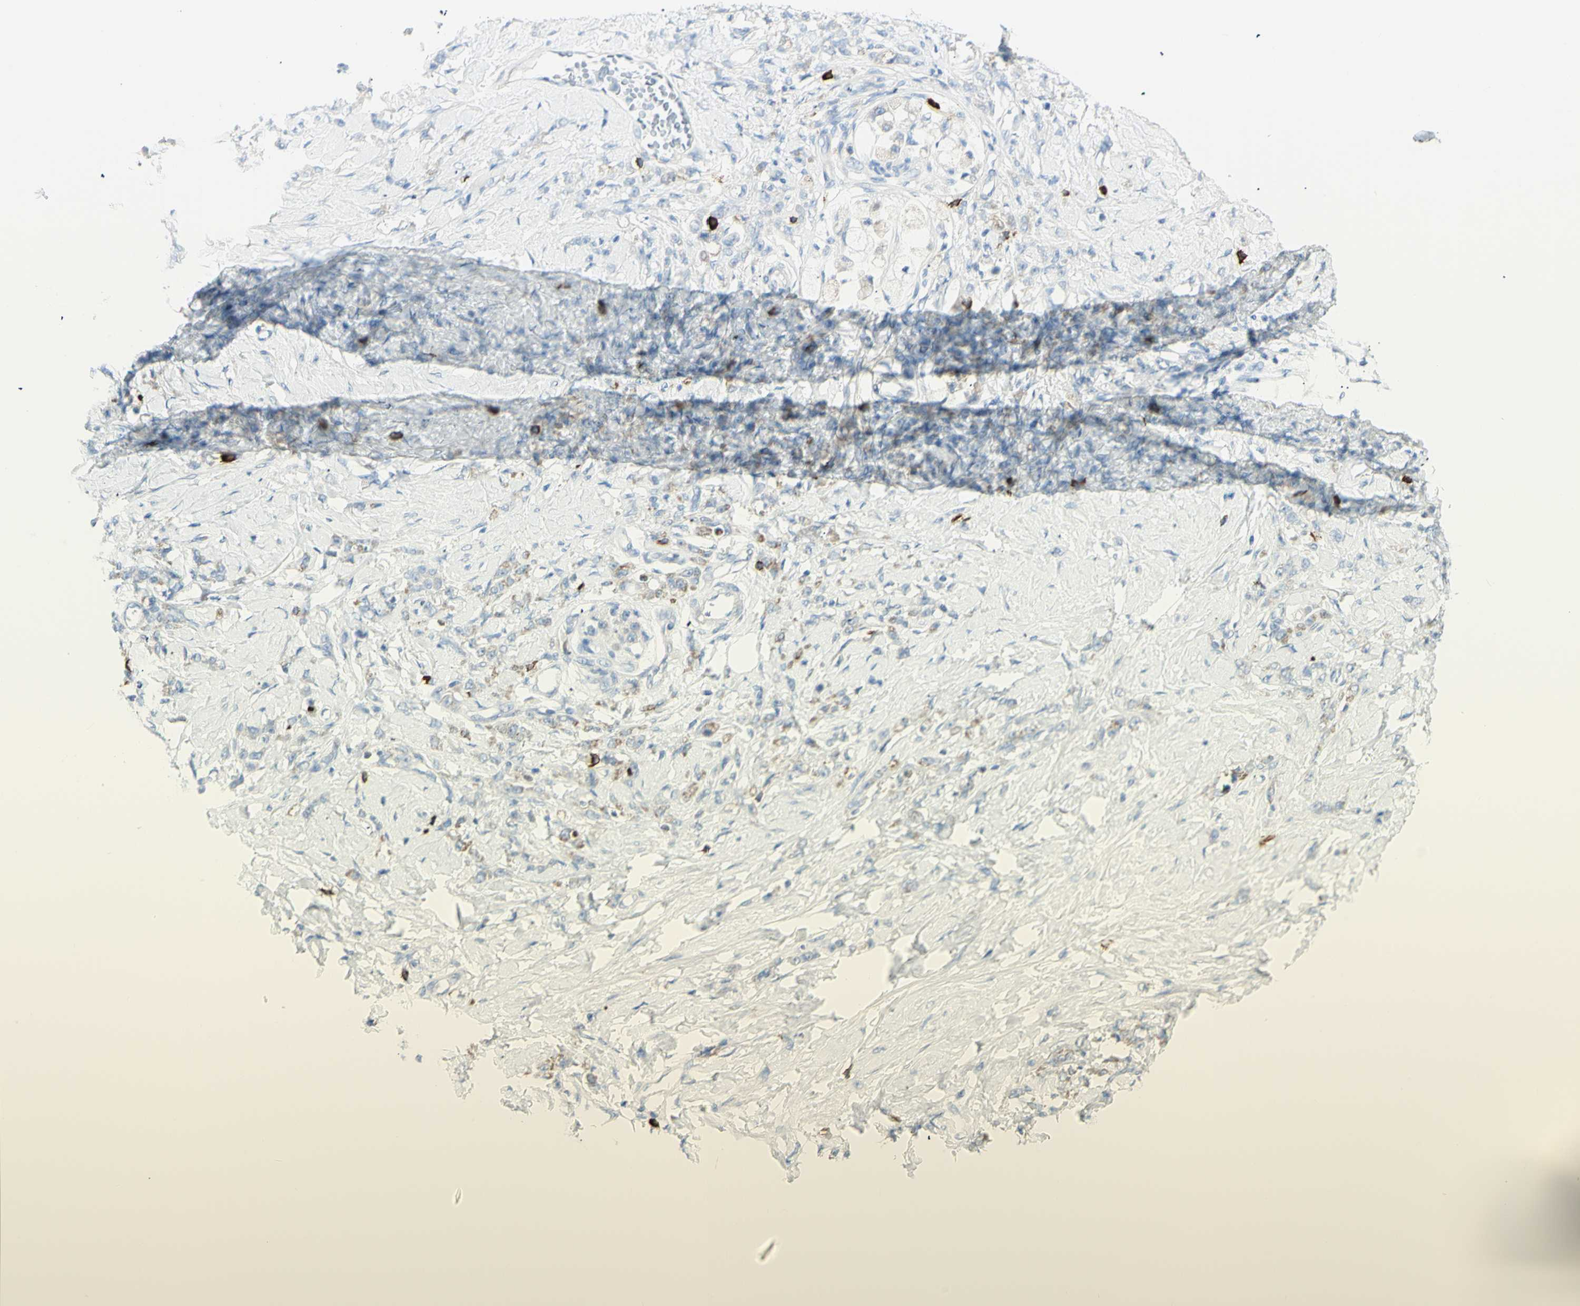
{"staining": {"intensity": "moderate", "quantity": "25%-75%", "location": "cytoplasmic/membranous"}, "tissue": "stomach cancer", "cell_type": "Tumor cells", "image_type": "cancer", "snomed": [{"axis": "morphology", "description": "Adenocarcinoma, NOS"}, {"axis": "topography", "description": "Stomach"}], "caption": "Human adenocarcinoma (stomach) stained for a protein (brown) shows moderate cytoplasmic/membranous positive positivity in about 25%-75% of tumor cells.", "gene": "LETM1", "patient": {"sex": "male", "age": 82}}